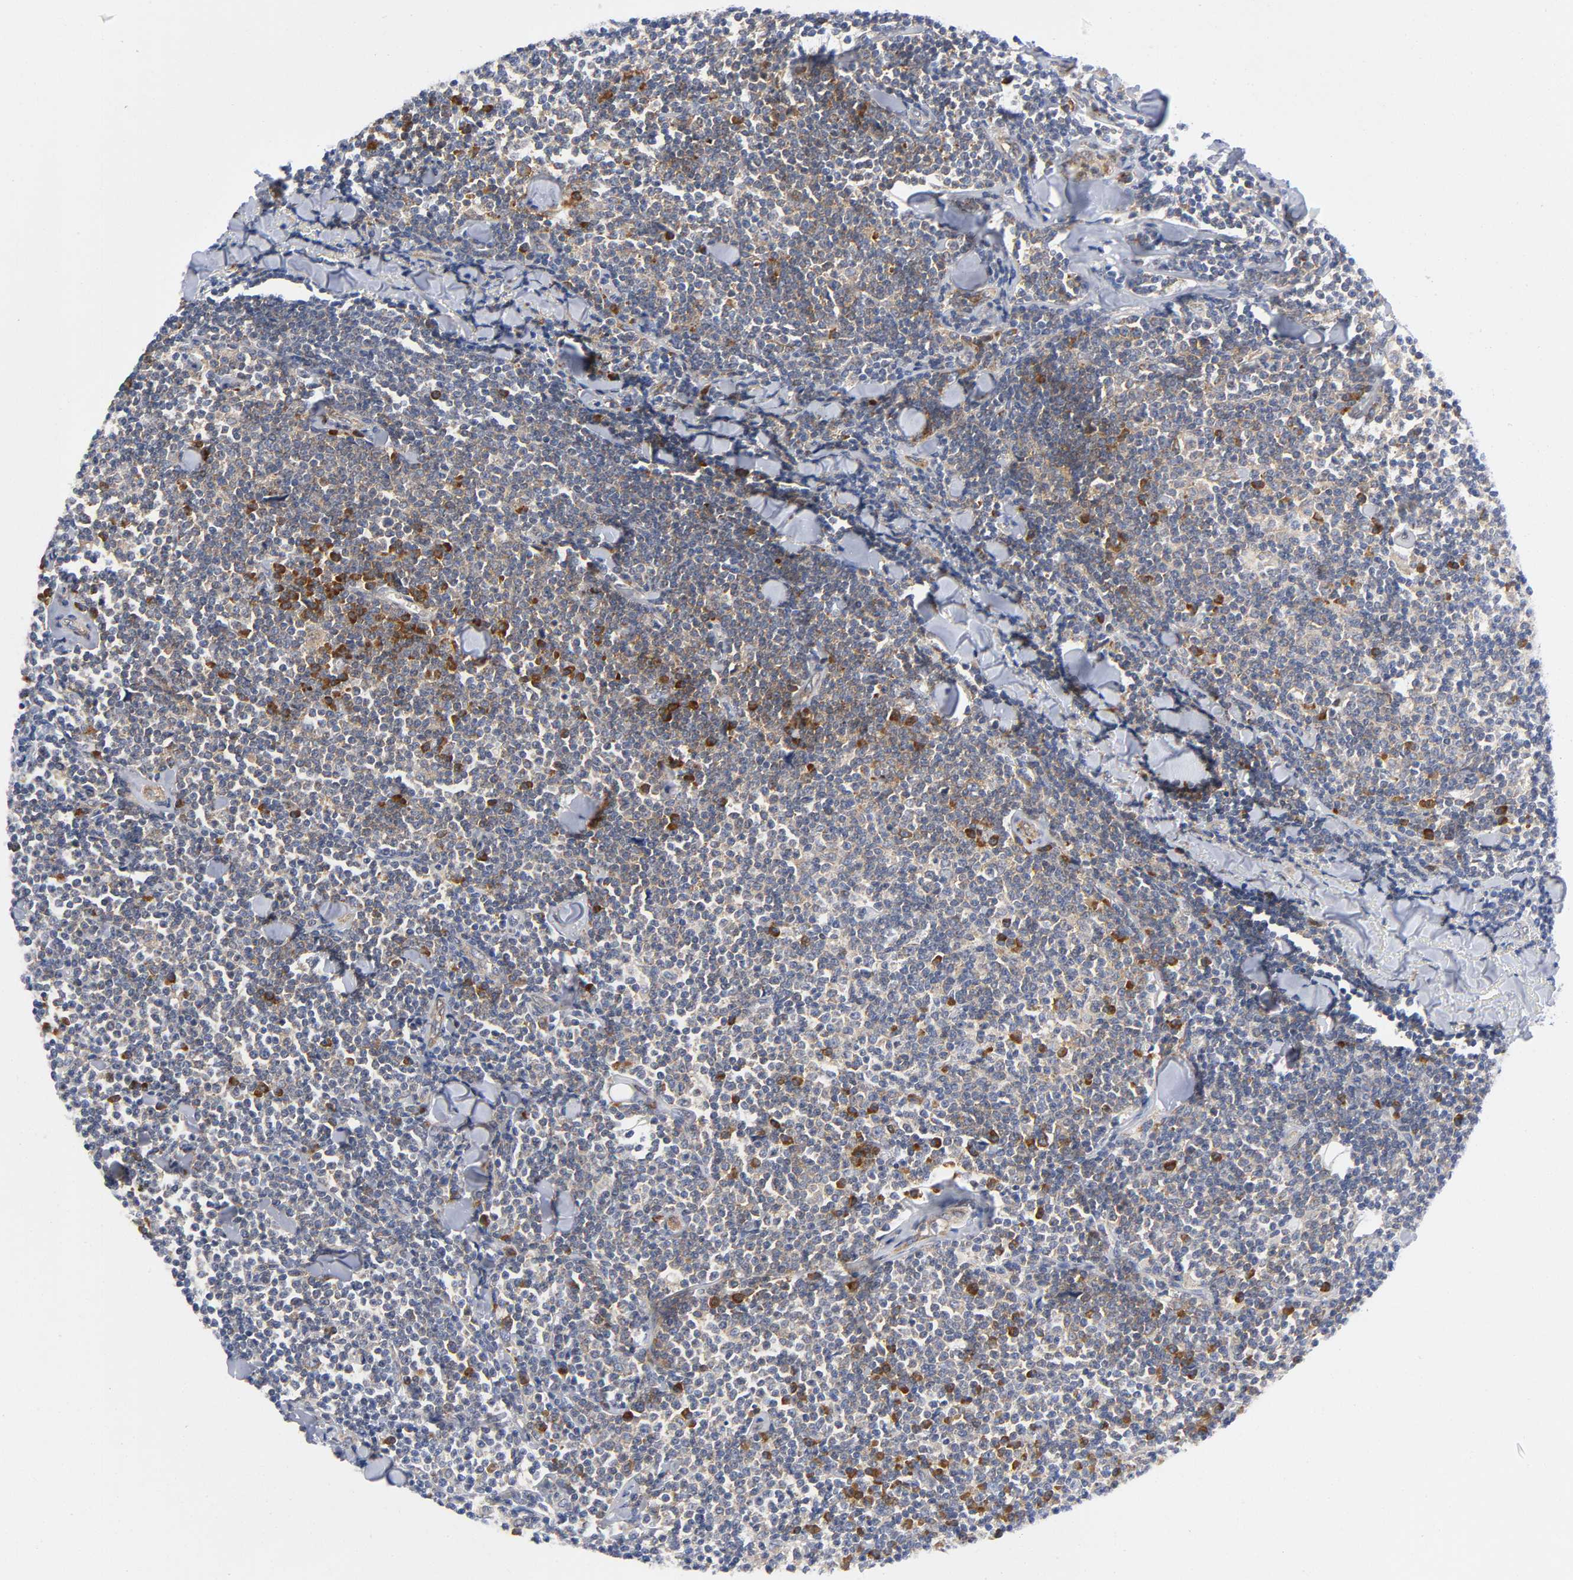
{"staining": {"intensity": "moderate", "quantity": "25%-75%", "location": "cytoplasmic/membranous"}, "tissue": "lymphoma", "cell_type": "Tumor cells", "image_type": "cancer", "snomed": [{"axis": "morphology", "description": "Malignant lymphoma, non-Hodgkin's type, Low grade"}, {"axis": "topography", "description": "Soft tissue"}], "caption": "A brown stain highlights moderate cytoplasmic/membranous positivity of a protein in human low-grade malignant lymphoma, non-Hodgkin's type tumor cells. The staining was performed using DAB, with brown indicating positive protein expression. Nuclei are stained blue with hematoxylin.", "gene": "EIF5", "patient": {"sex": "male", "age": 92}}